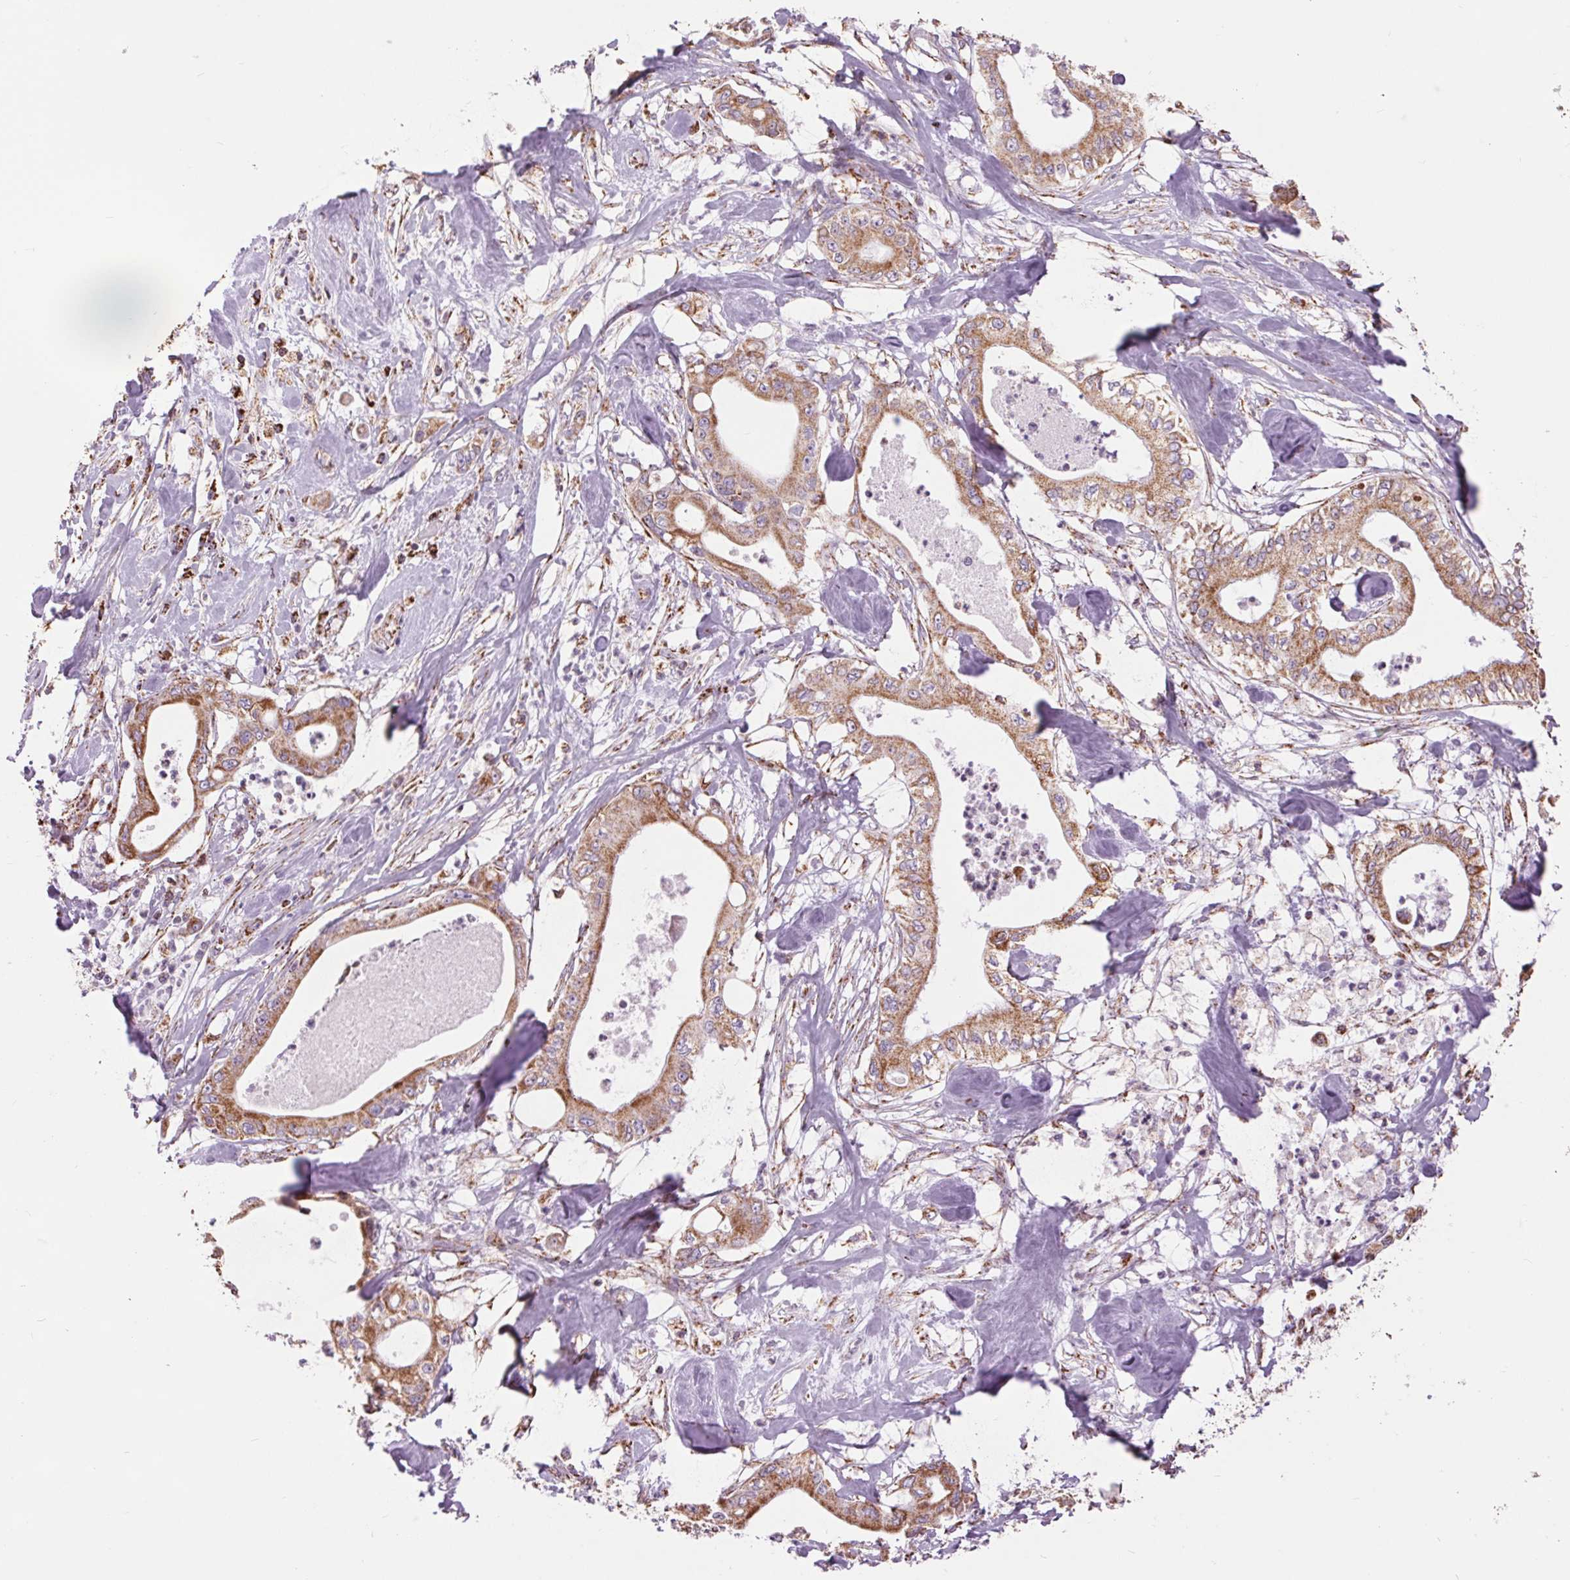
{"staining": {"intensity": "moderate", "quantity": ">75%", "location": "cytoplasmic/membranous"}, "tissue": "pancreatic cancer", "cell_type": "Tumor cells", "image_type": "cancer", "snomed": [{"axis": "morphology", "description": "Adenocarcinoma, NOS"}, {"axis": "topography", "description": "Pancreas"}], "caption": "Immunohistochemistry (IHC) of pancreatic adenocarcinoma reveals medium levels of moderate cytoplasmic/membranous positivity in about >75% of tumor cells.", "gene": "ATP5PB", "patient": {"sex": "male", "age": 71}}